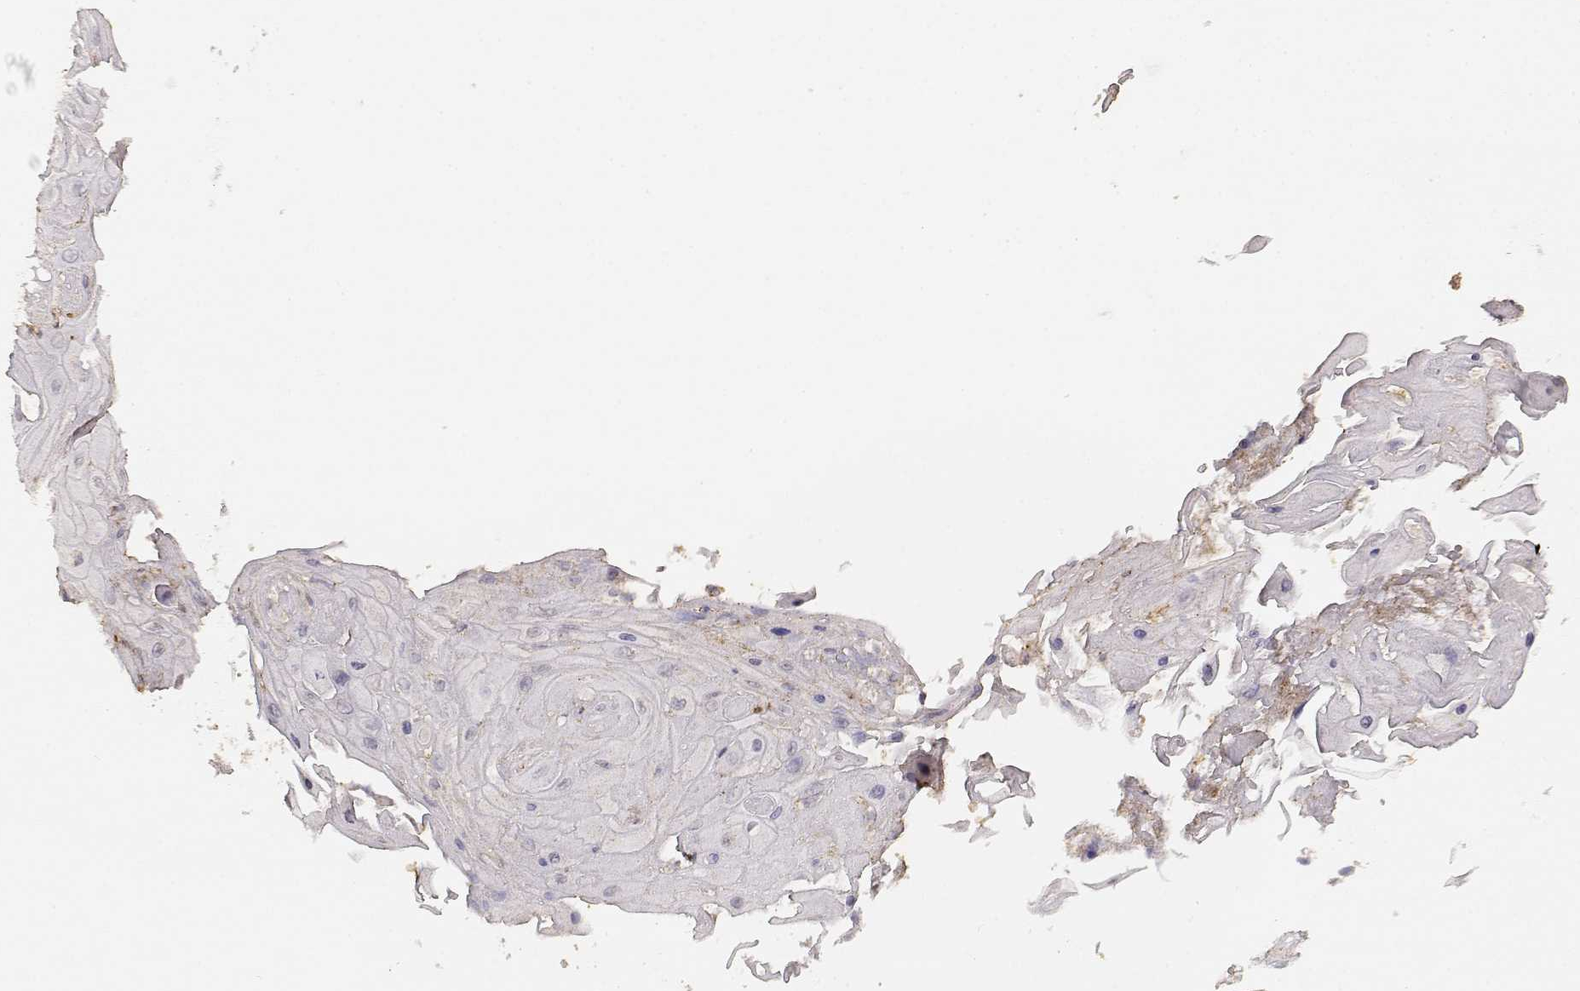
{"staining": {"intensity": "negative", "quantity": "none", "location": "none"}, "tissue": "skin cancer", "cell_type": "Tumor cells", "image_type": "cancer", "snomed": [{"axis": "morphology", "description": "Squamous cell carcinoma, NOS"}, {"axis": "topography", "description": "Skin"}], "caption": "Immunohistochemistry (IHC) micrograph of neoplastic tissue: skin cancer (squamous cell carcinoma) stained with DAB exhibits no significant protein expression in tumor cells.", "gene": "TNFRSF10C", "patient": {"sex": "male", "age": 62}}